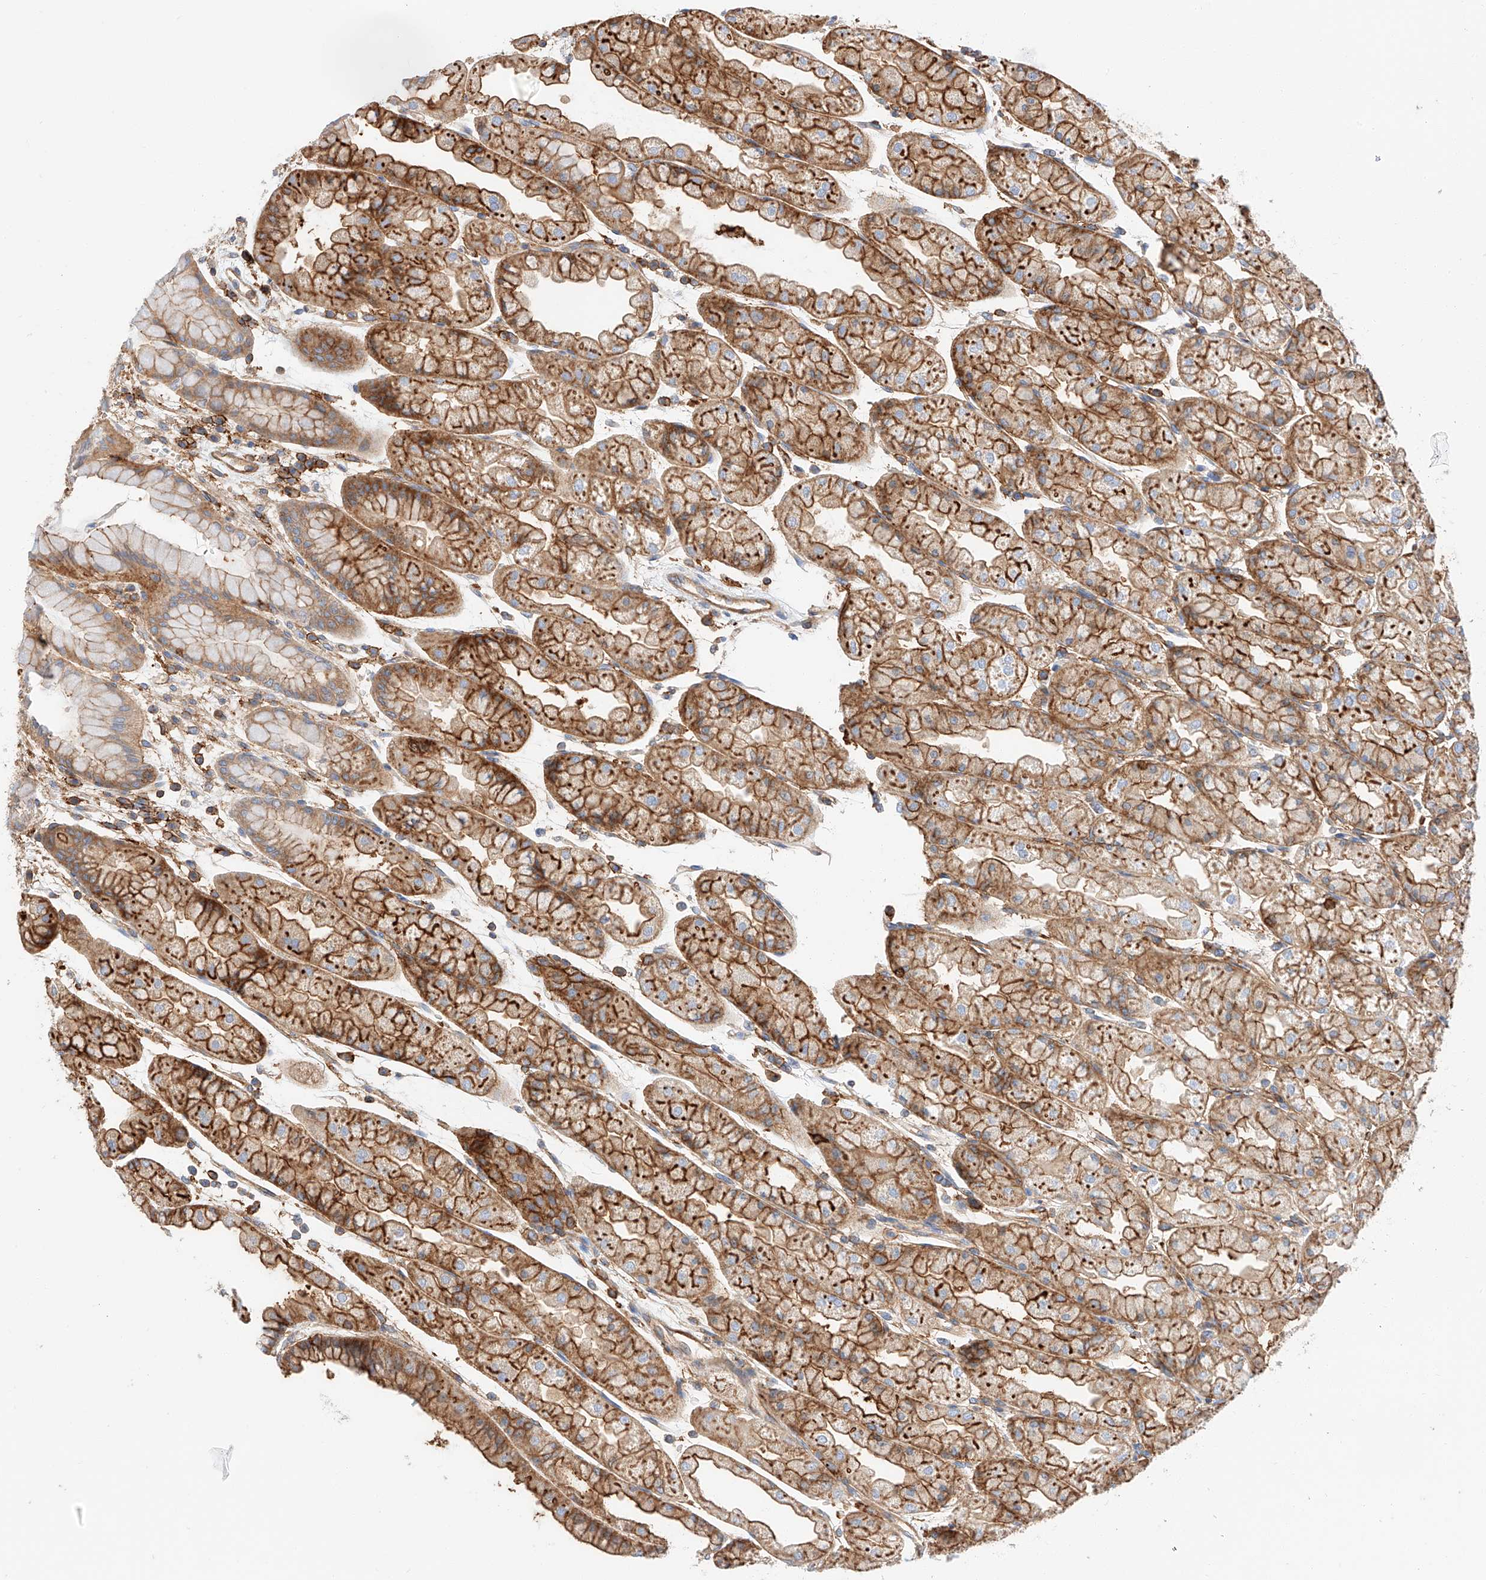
{"staining": {"intensity": "strong", "quantity": ">75%", "location": "cytoplasmic/membranous"}, "tissue": "stomach", "cell_type": "Glandular cells", "image_type": "normal", "snomed": [{"axis": "morphology", "description": "Normal tissue, NOS"}, {"axis": "topography", "description": "Stomach, upper"}], "caption": "A micrograph showing strong cytoplasmic/membranous positivity in approximately >75% of glandular cells in unremarkable stomach, as visualized by brown immunohistochemical staining.", "gene": "ENSG00000259132", "patient": {"sex": "male", "age": 47}}